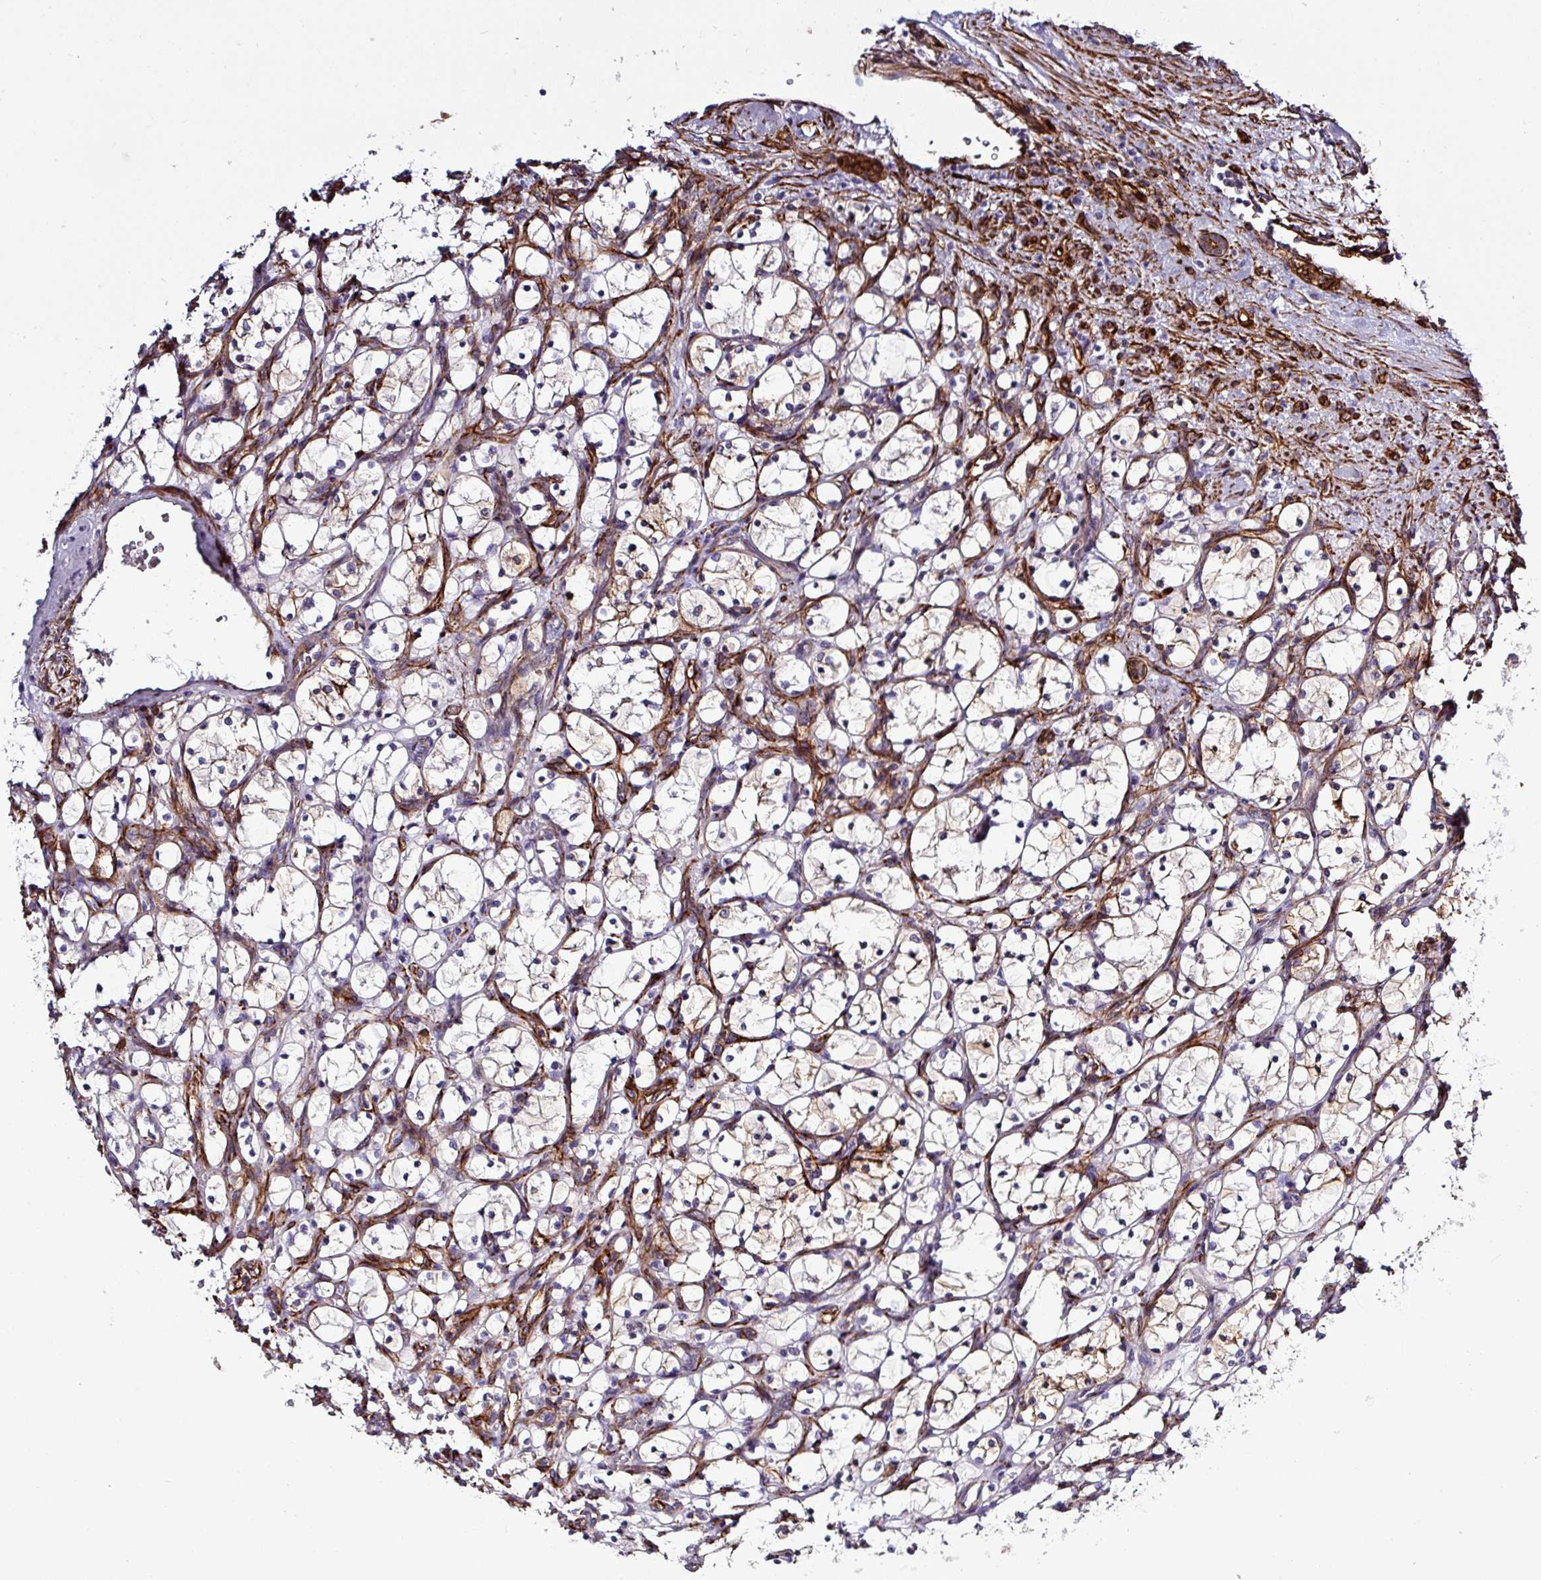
{"staining": {"intensity": "moderate", "quantity": "<25%", "location": "cytoplasmic/membranous"}, "tissue": "renal cancer", "cell_type": "Tumor cells", "image_type": "cancer", "snomed": [{"axis": "morphology", "description": "Adenocarcinoma, NOS"}, {"axis": "topography", "description": "Kidney"}], "caption": "About <25% of tumor cells in human adenocarcinoma (renal) display moderate cytoplasmic/membranous protein staining as visualized by brown immunohistochemical staining.", "gene": "PARD6A", "patient": {"sex": "female", "age": 69}}